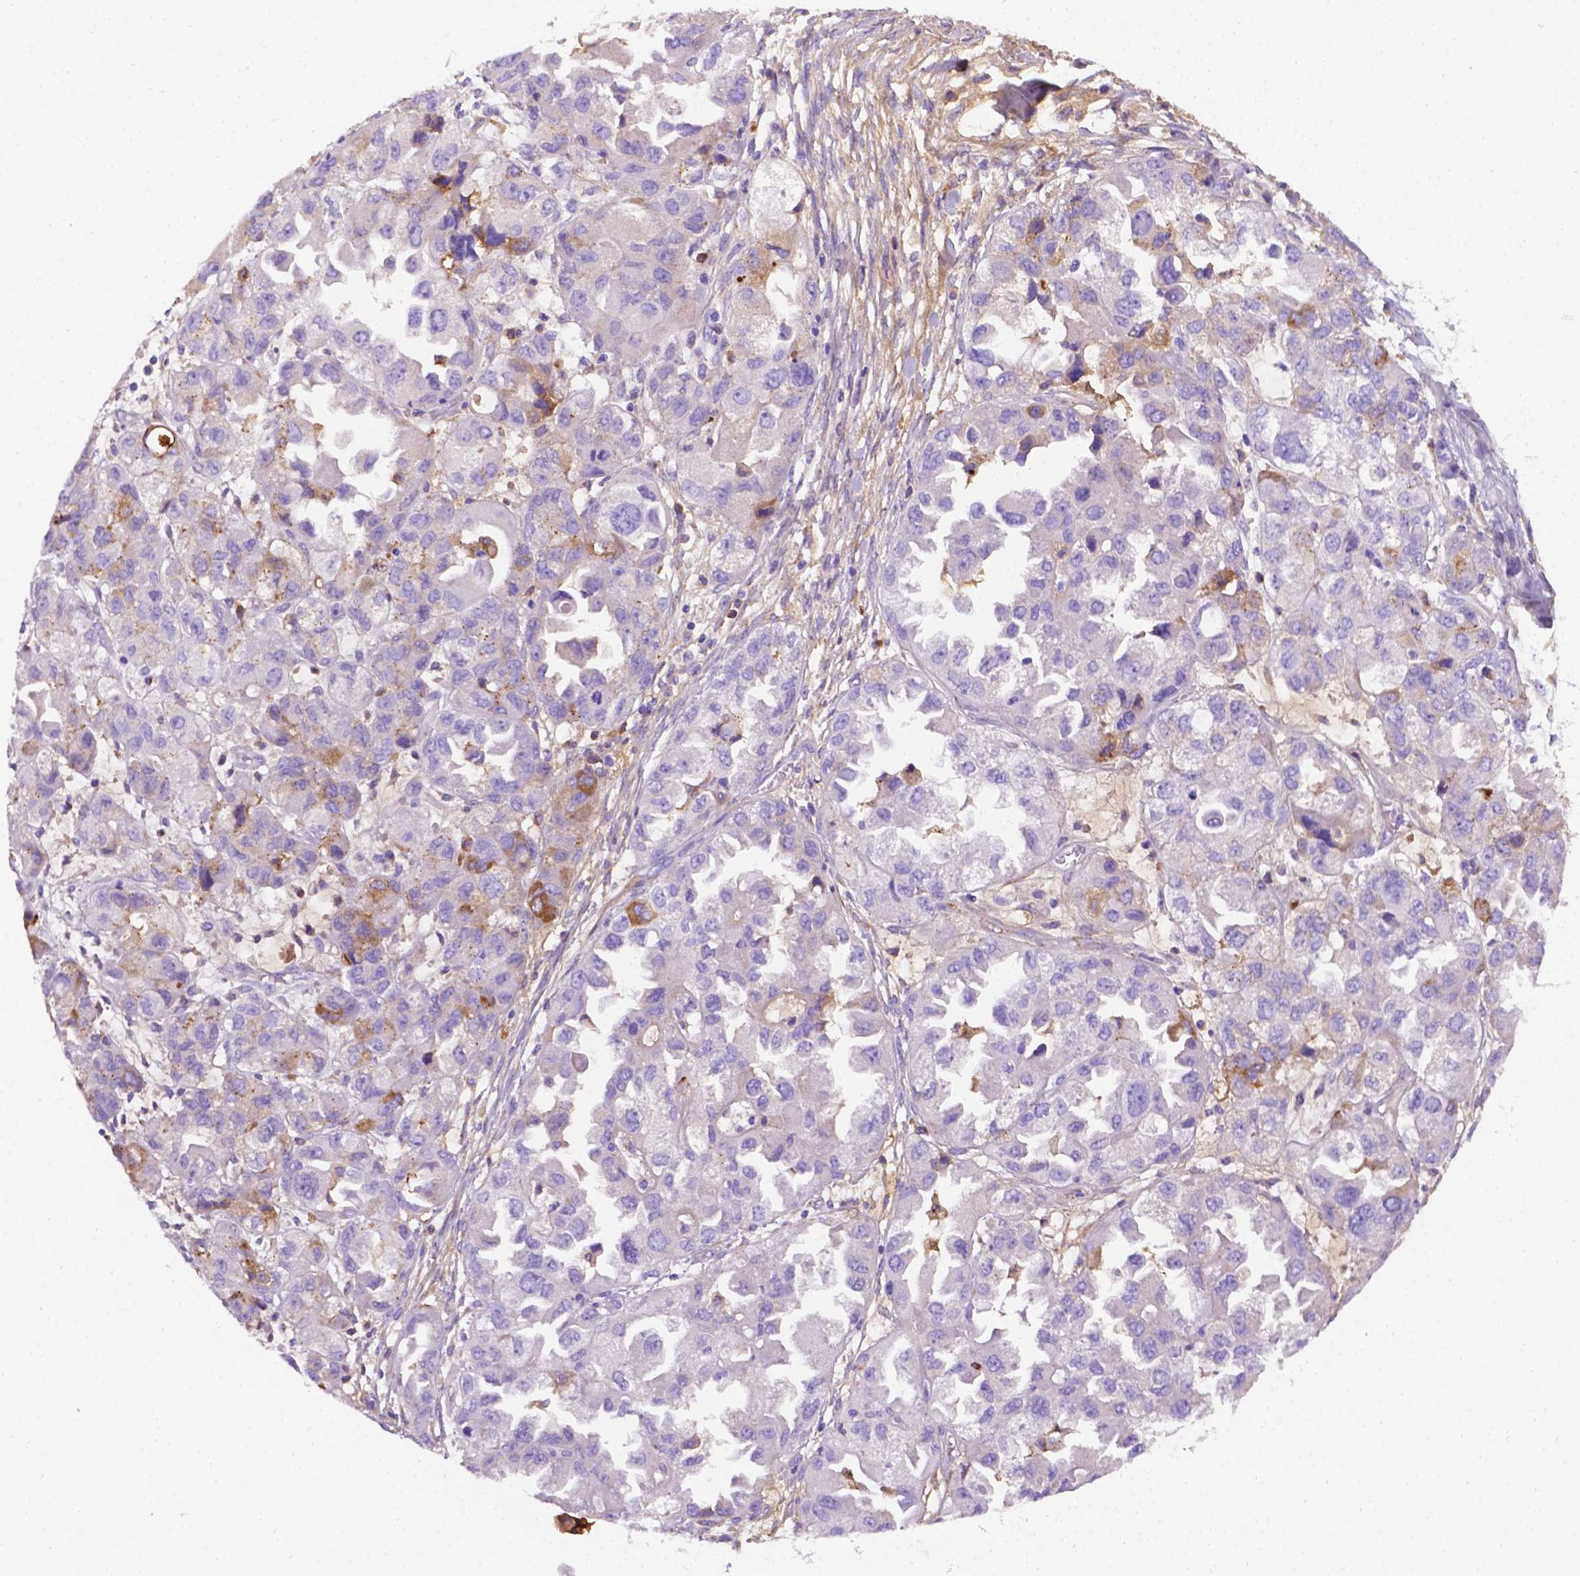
{"staining": {"intensity": "moderate", "quantity": "<25%", "location": "cytoplasmic/membranous"}, "tissue": "ovarian cancer", "cell_type": "Tumor cells", "image_type": "cancer", "snomed": [{"axis": "morphology", "description": "Cystadenocarcinoma, serous, NOS"}, {"axis": "topography", "description": "Ovary"}], "caption": "An immunohistochemistry (IHC) micrograph of tumor tissue is shown. Protein staining in brown highlights moderate cytoplasmic/membranous positivity in ovarian cancer (serous cystadenocarcinoma) within tumor cells.", "gene": "APOE", "patient": {"sex": "female", "age": 84}}